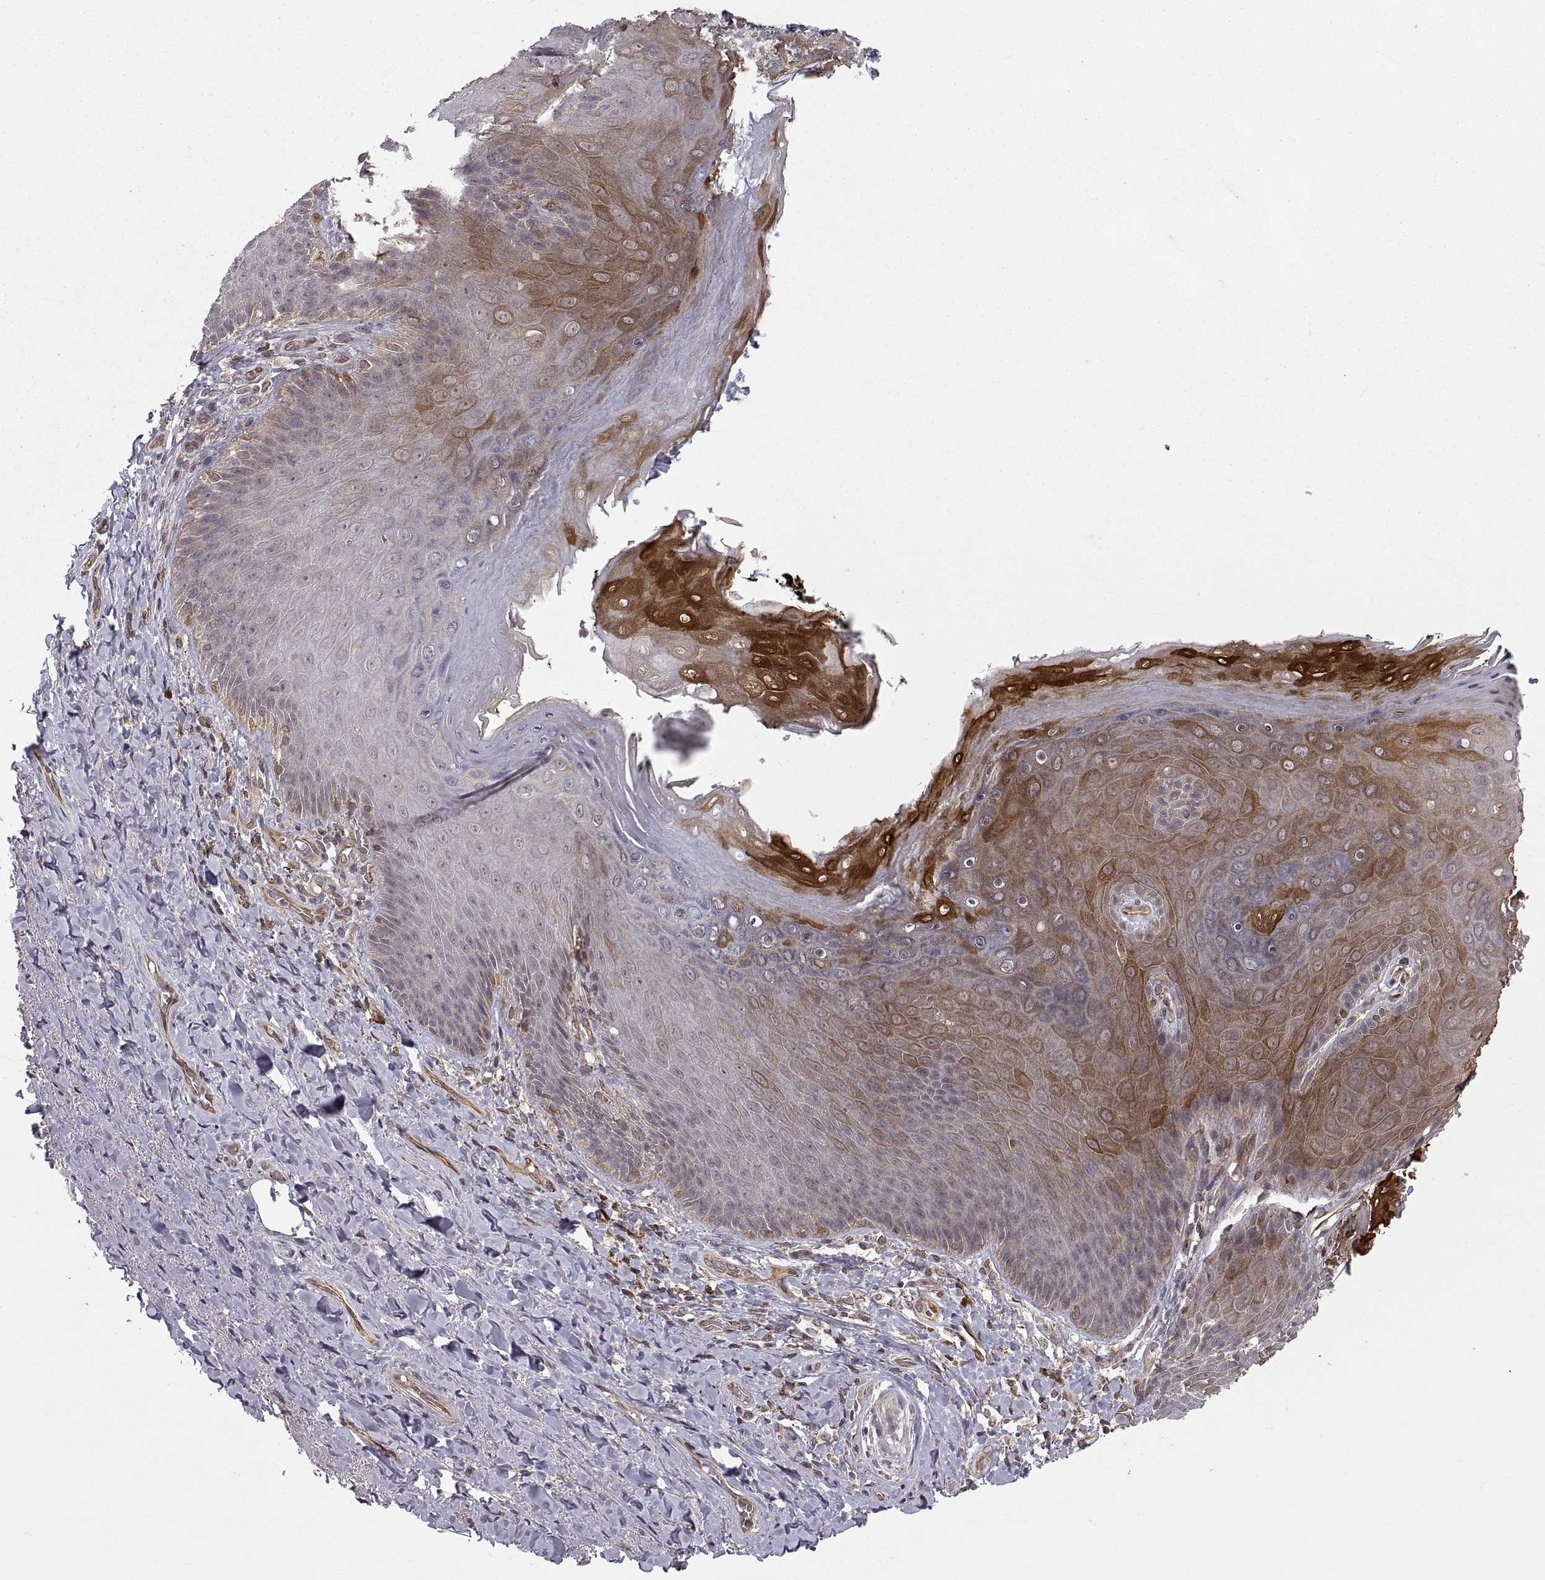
{"staining": {"intensity": "weak", "quantity": ">75%", "location": "cytoplasmic/membranous"}, "tissue": "adipose tissue", "cell_type": "Adipocytes", "image_type": "normal", "snomed": [{"axis": "morphology", "description": "Normal tissue, NOS"}, {"axis": "topography", "description": "Anal"}, {"axis": "topography", "description": "Peripheral nerve tissue"}], "caption": "An image of human adipose tissue stained for a protein reveals weak cytoplasmic/membranous brown staining in adipocytes.", "gene": "ABL2", "patient": {"sex": "male", "age": 53}}